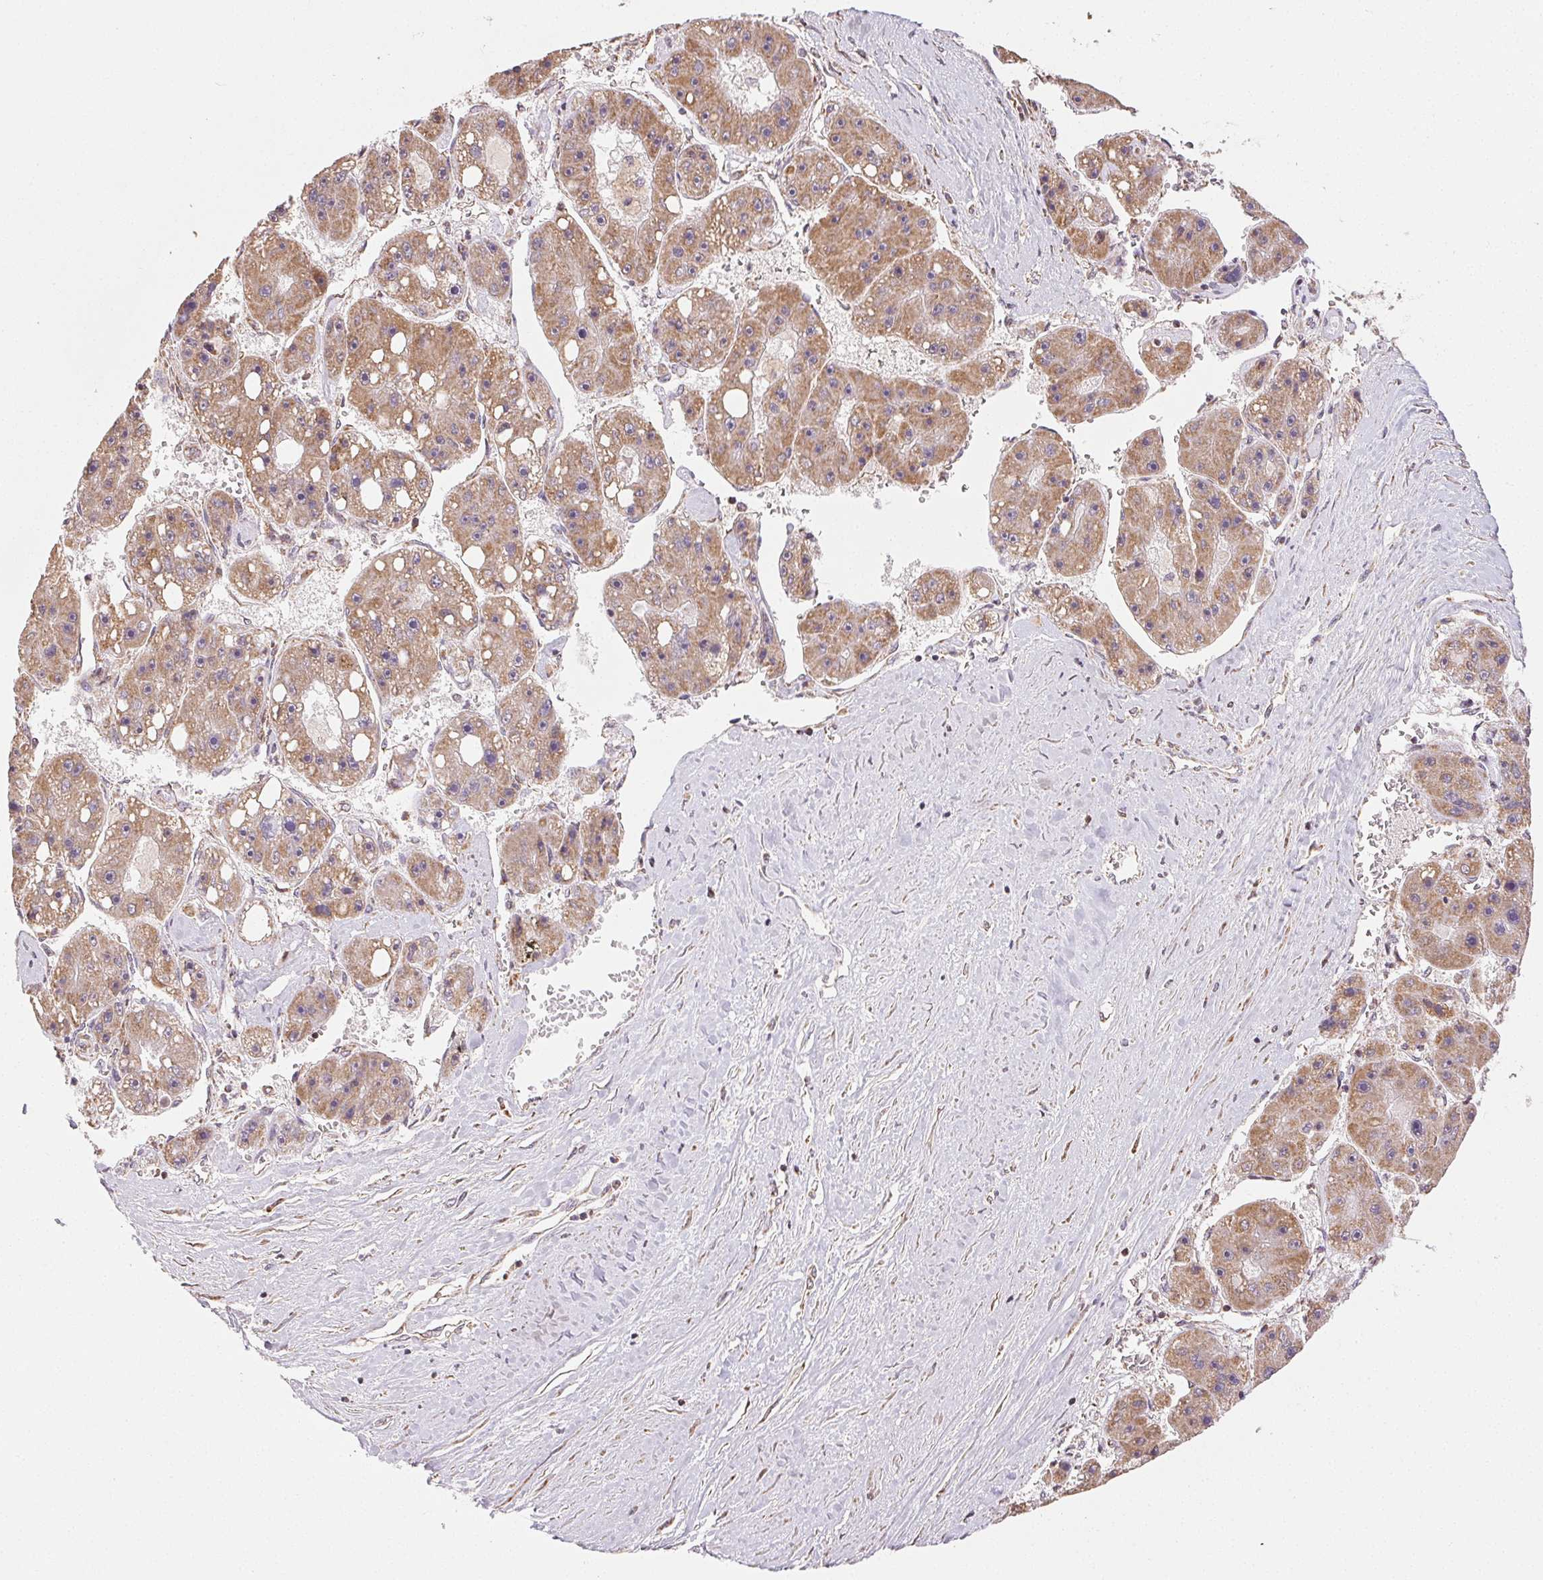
{"staining": {"intensity": "moderate", "quantity": ">75%", "location": "cytoplasmic/membranous"}, "tissue": "liver cancer", "cell_type": "Tumor cells", "image_type": "cancer", "snomed": [{"axis": "morphology", "description": "Carcinoma, Hepatocellular, NOS"}, {"axis": "topography", "description": "Liver"}], "caption": "A brown stain shows moderate cytoplasmic/membranous positivity of a protein in liver cancer (hepatocellular carcinoma) tumor cells.", "gene": "CLASP1", "patient": {"sex": "female", "age": 61}}